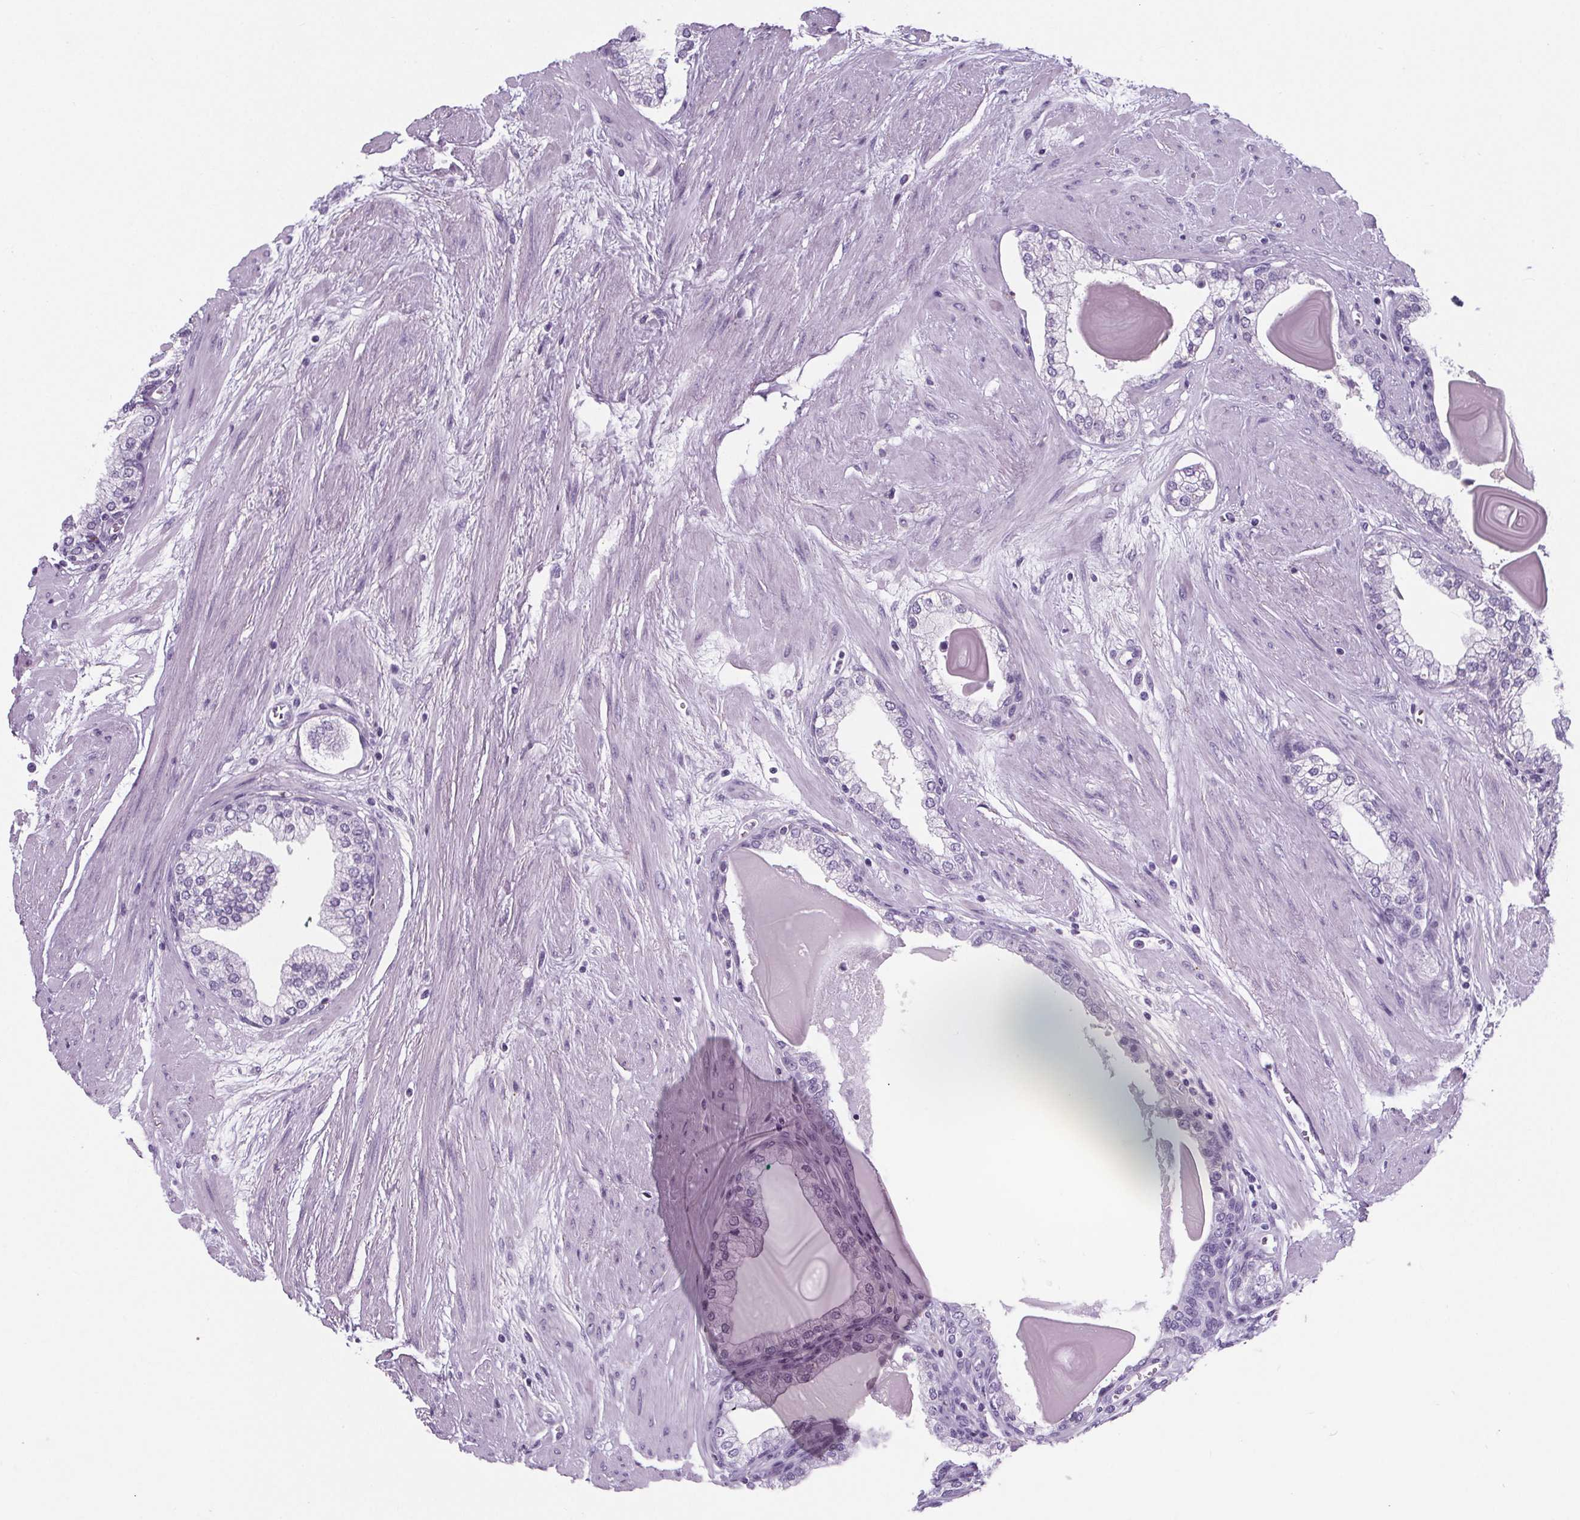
{"staining": {"intensity": "negative", "quantity": "none", "location": "none"}, "tissue": "prostate cancer", "cell_type": "Tumor cells", "image_type": "cancer", "snomed": [{"axis": "morphology", "description": "Adenocarcinoma, Low grade"}, {"axis": "topography", "description": "Prostate"}], "caption": "Tumor cells are negative for brown protein staining in adenocarcinoma (low-grade) (prostate).", "gene": "ADRB1", "patient": {"sex": "male", "age": 64}}